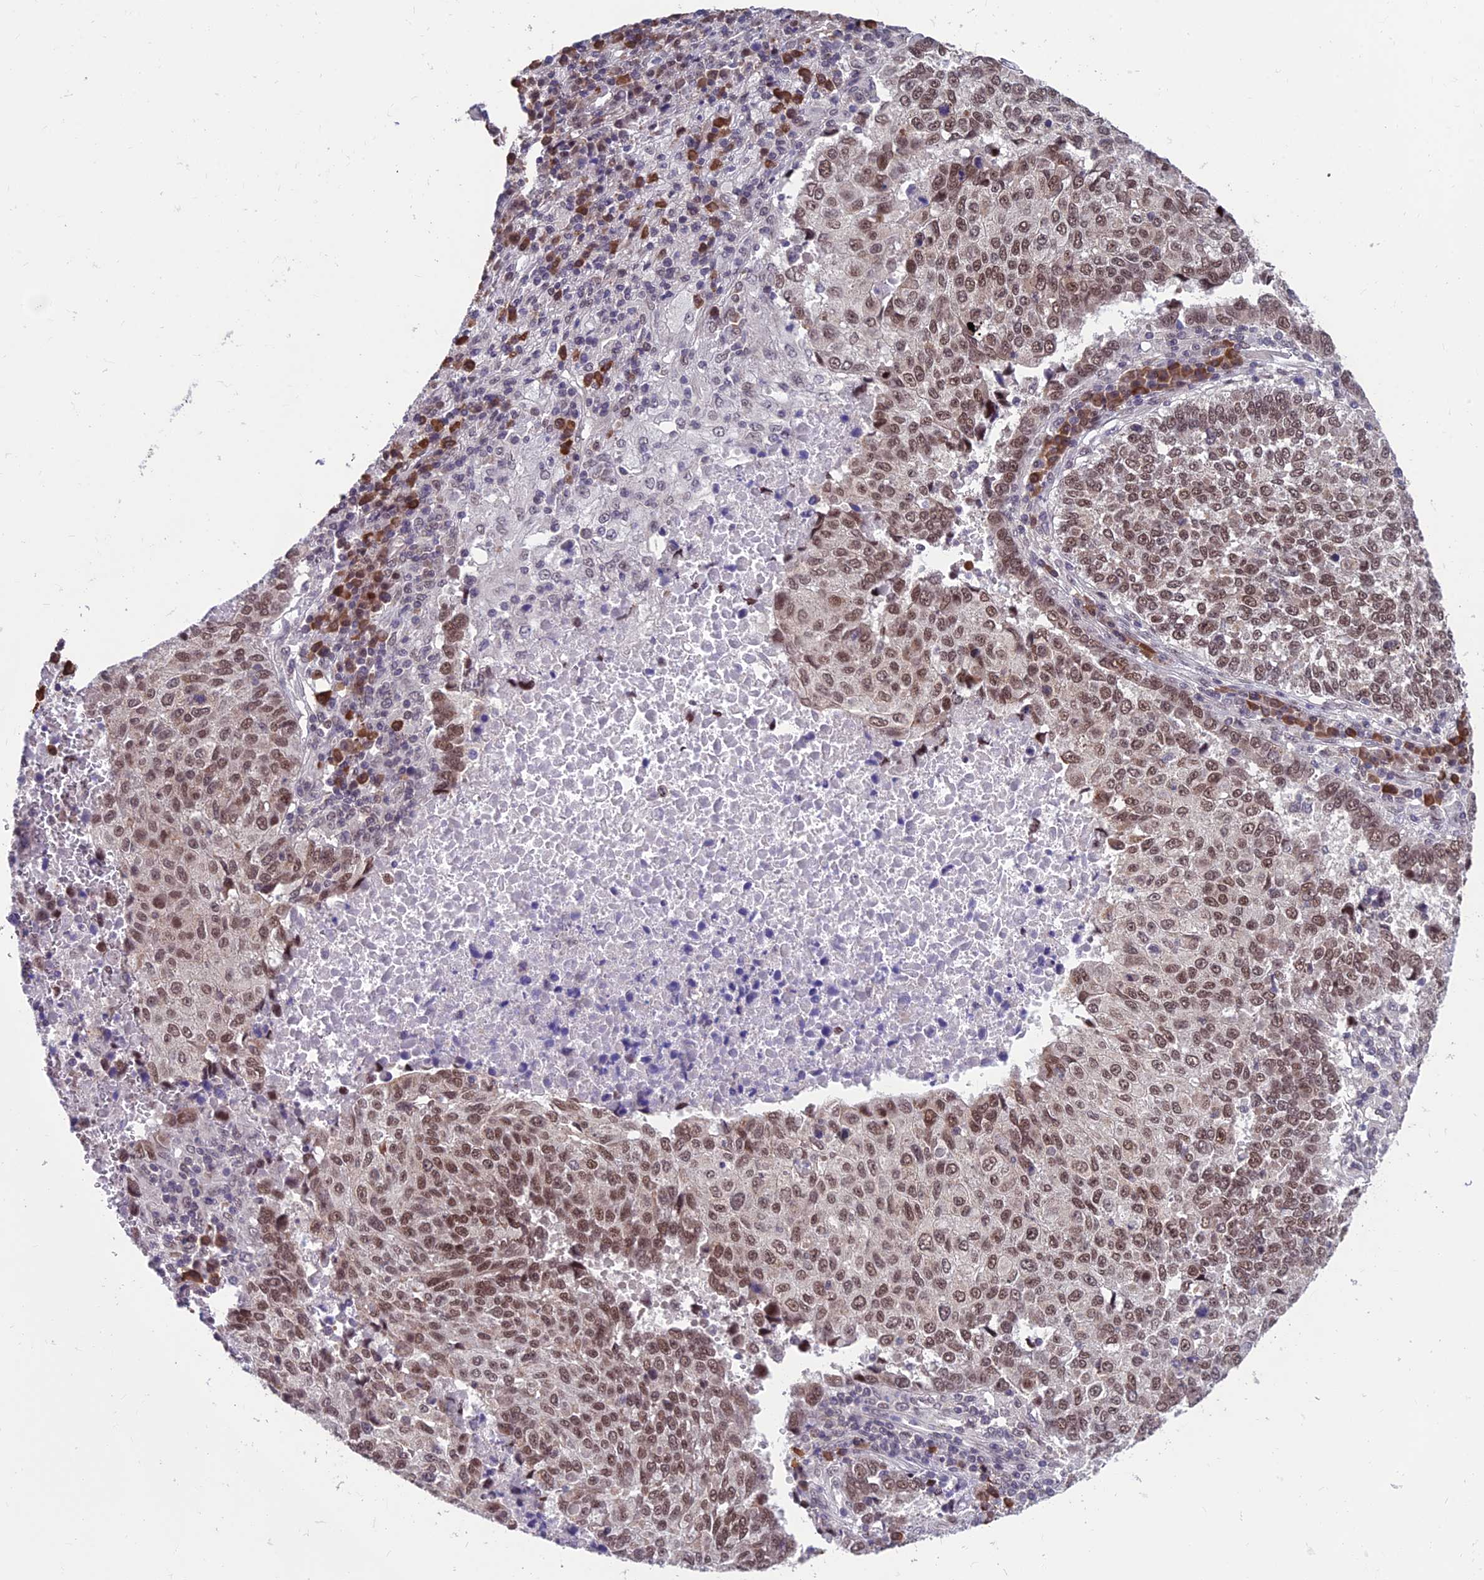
{"staining": {"intensity": "moderate", "quantity": ">75%", "location": "nuclear"}, "tissue": "lung cancer", "cell_type": "Tumor cells", "image_type": "cancer", "snomed": [{"axis": "morphology", "description": "Squamous cell carcinoma, NOS"}, {"axis": "topography", "description": "Lung"}], "caption": "Tumor cells demonstrate medium levels of moderate nuclear expression in about >75% of cells in human lung cancer.", "gene": "KIAA1191", "patient": {"sex": "male", "age": 73}}